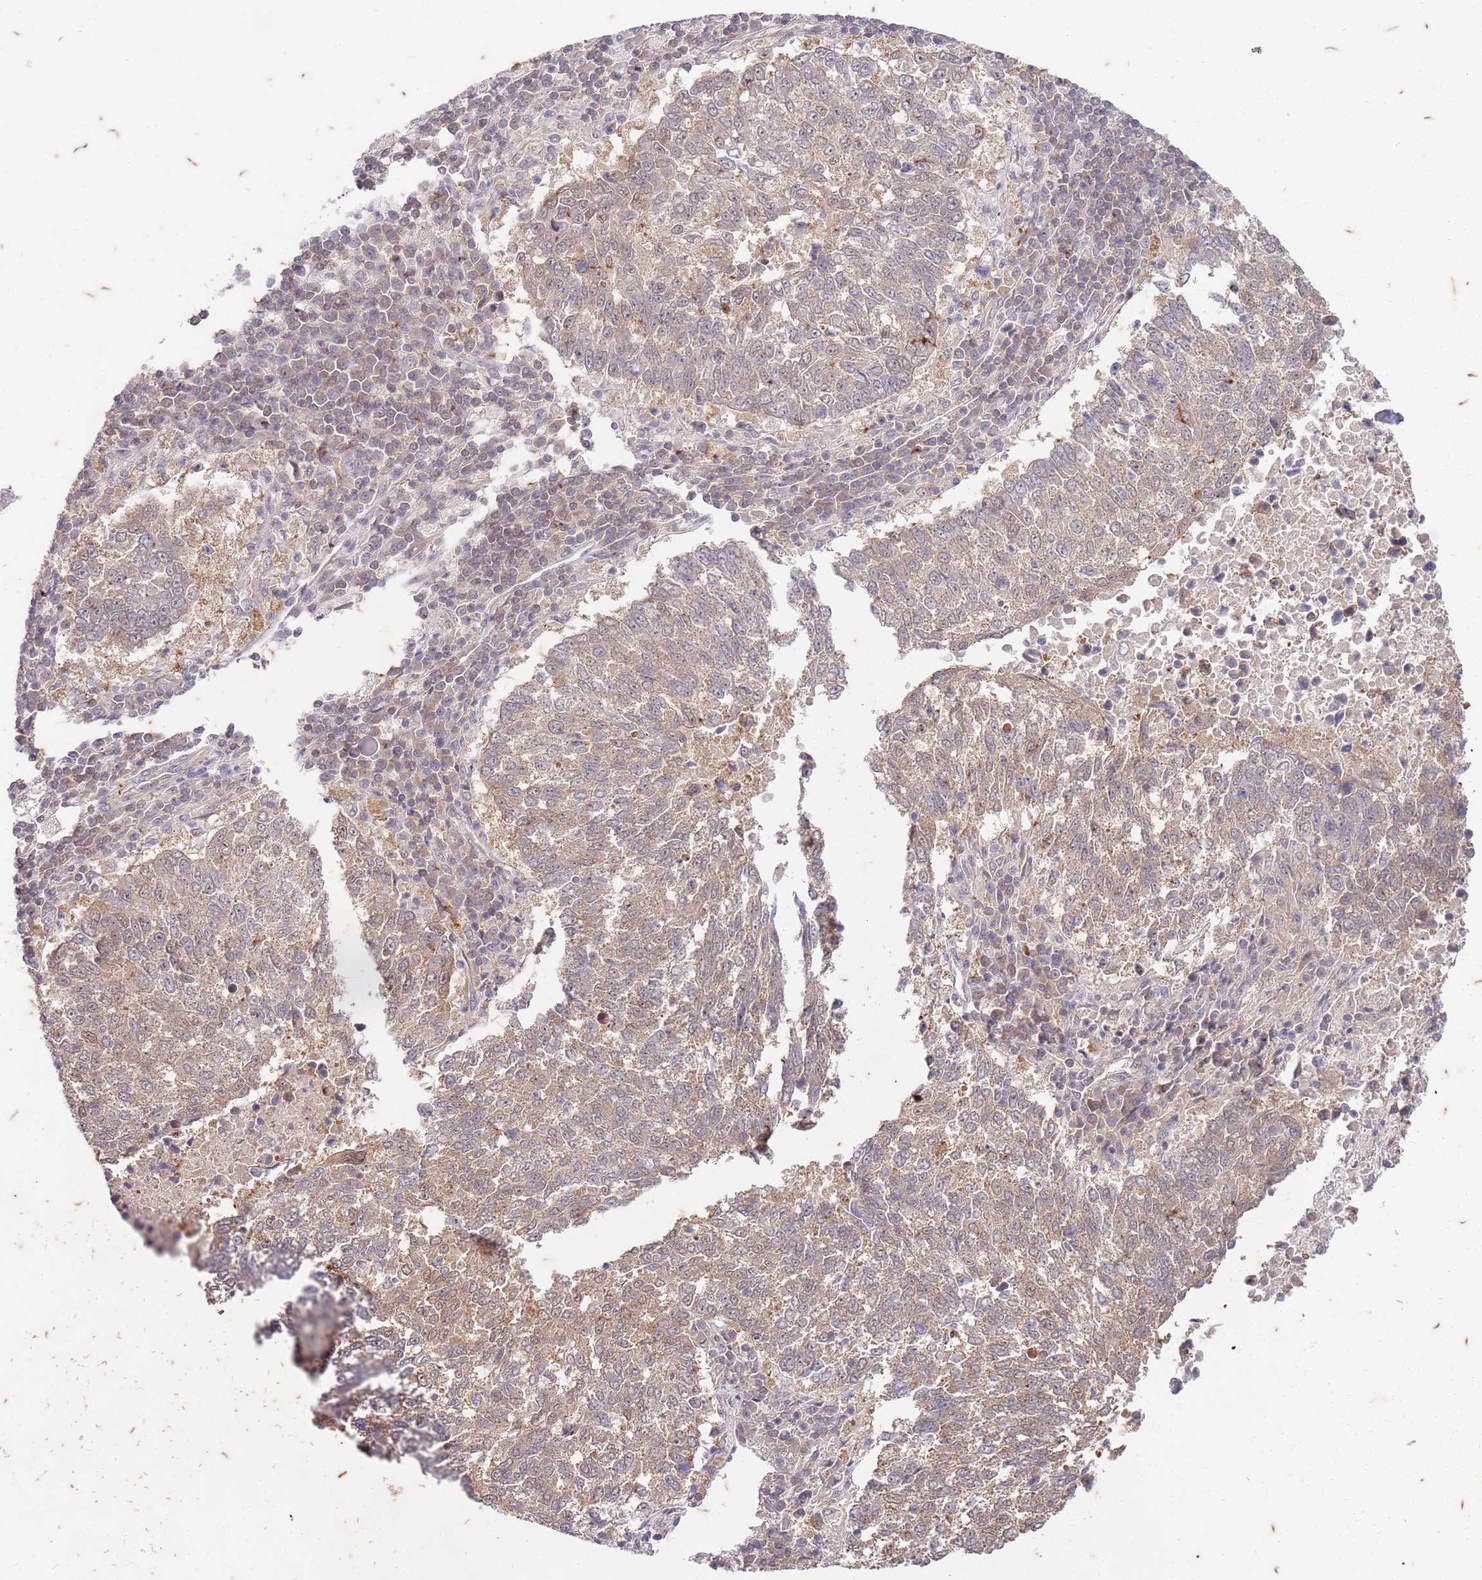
{"staining": {"intensity": "weak", "quantity": "25%-75%", "location": "cytoplasmic/membranous"}, "tissue": "lung cancer", "cell_type": "Tumor cells", "image_type": "cancer", "snomed": [{"axis": "morphology", "description": "Squamous cell carcinoma, NOS"}, {"axis": "topography", "description": "Lung"}], "caption": "Squamous cell carcinoma (lung) stained with DAB (3,3'-diaminobenzidine) IHC displays low levels of weak cytoplasmic/membranous staining in approximately 25%-75% of tumor cells. Nuclei are stained in blue.", "gene": "RAPGEF3", "patient": {"sex": "male", "age": 73}}